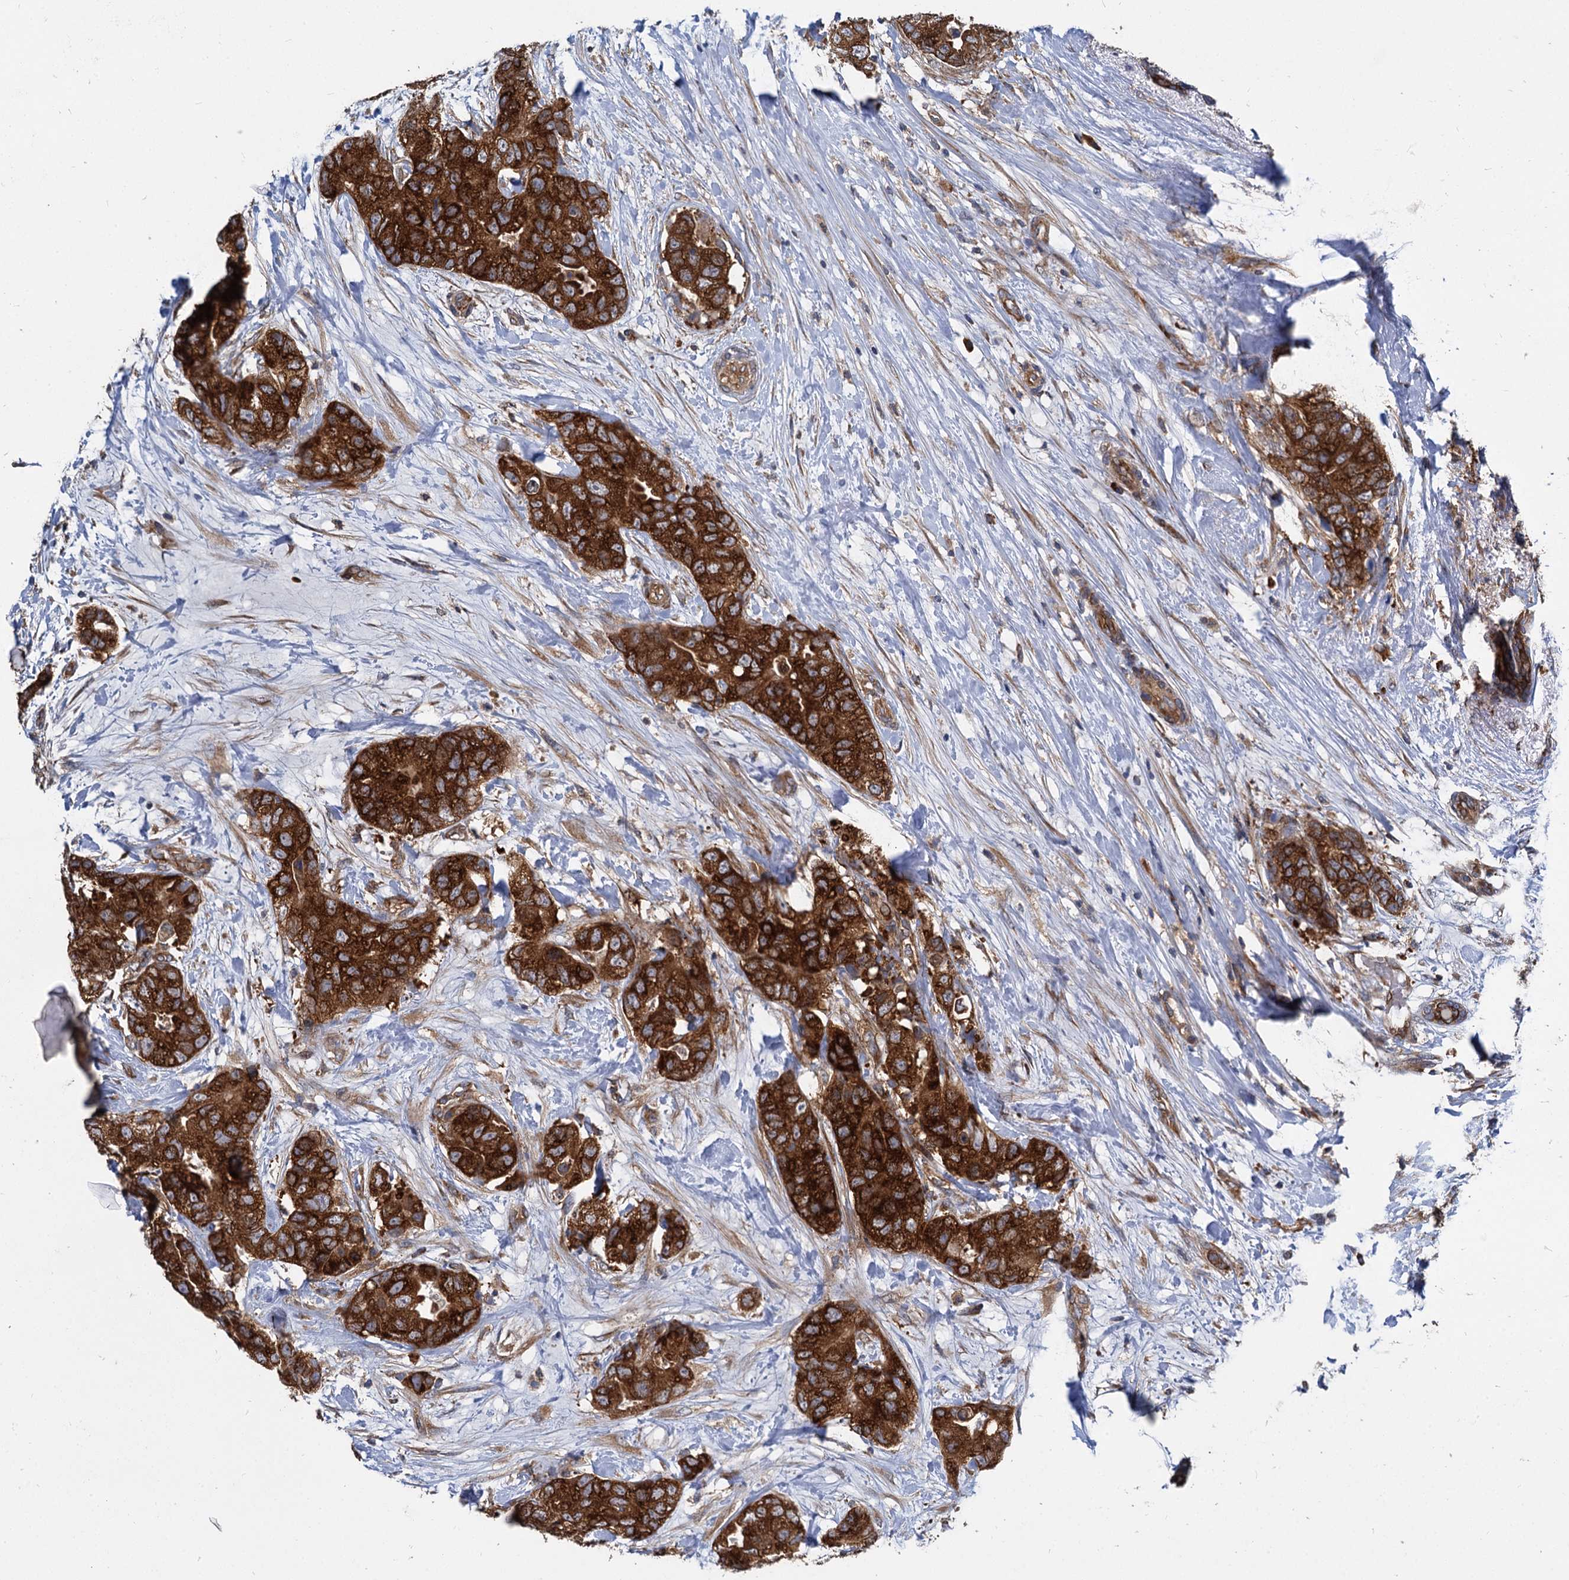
{"staining": {"intensity": "strong", "quantity": ">75%", "location": "cytoplasmic/membranous"}, "tissue": "breast cancer", "cell_type": "Tumor cells", "image_type": "cancer", "snomed": [{"axis": "morphology", "description": "Duct carcinoma"}, {"axis": "topography", "description": "Breast"}], "caption": "Breast cancer (infiltrating ductal carcinoma) stained for a protein (brown) demonstrates strong cytoplasmic/membranous positive positivity in approximately >75% of tumor cells.", "gene": "EIF2B2", "patient": {"sex": "female", "age": 62}}